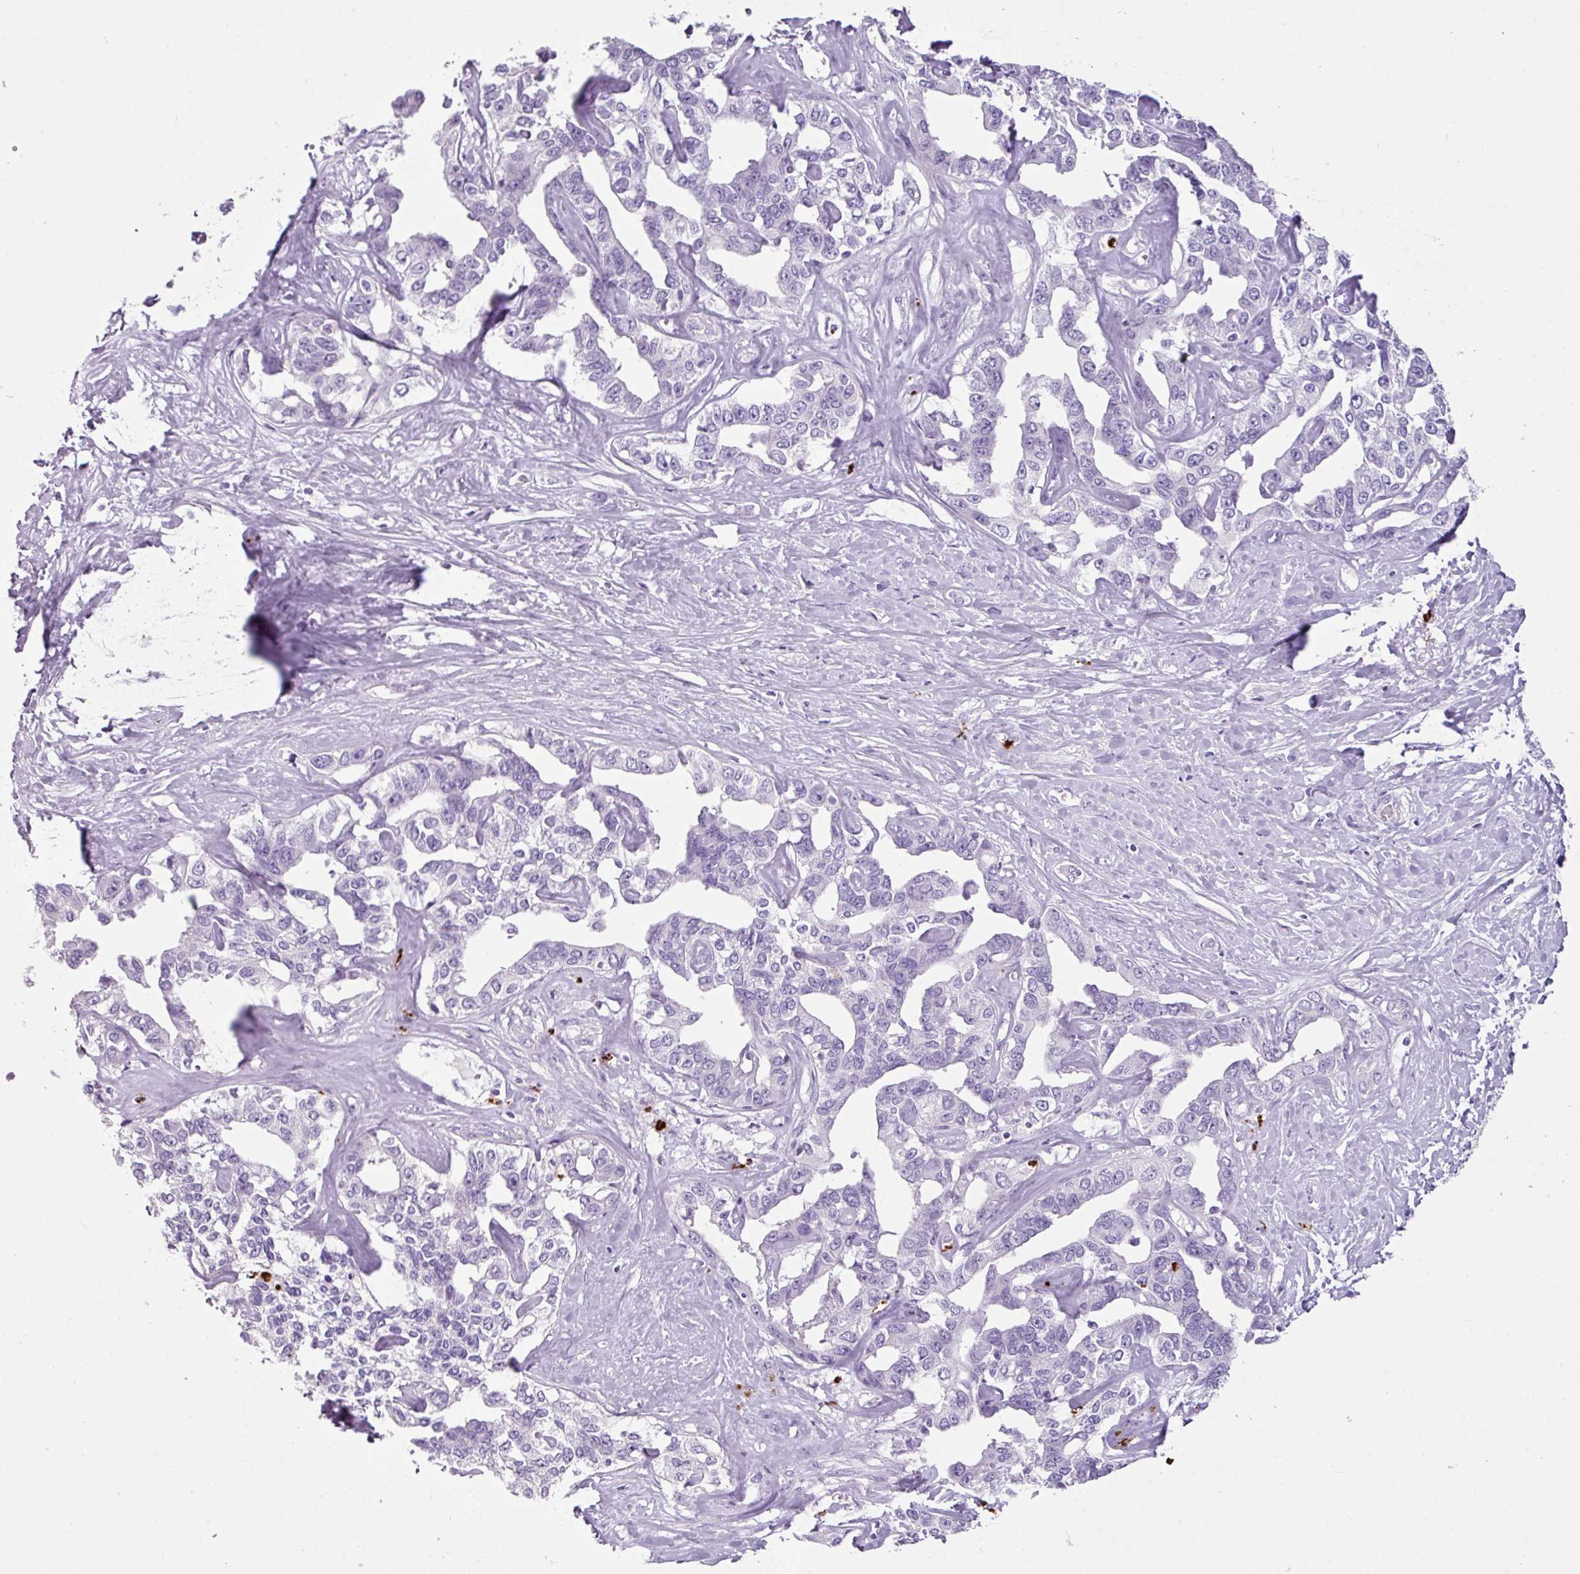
{"staining": {"intensity": "negative", "quantity": "none", "location": "none"}, "tissue": "liver cancer", "cell_type": "Tumor cells", "image_type": "cancer", "snomed": [{"axis": "morphology", "description": "Cholangiocarcinoma"}, {"axis": "topography", "description": "Liver"}], "caption": "DAB immunohistochemical staining of human liver cancer (cholangiocarcinoma) shows no significant staining in tumor cells.", "gene": "CTSG", "patient": {"sex": "male", "age": 59}}